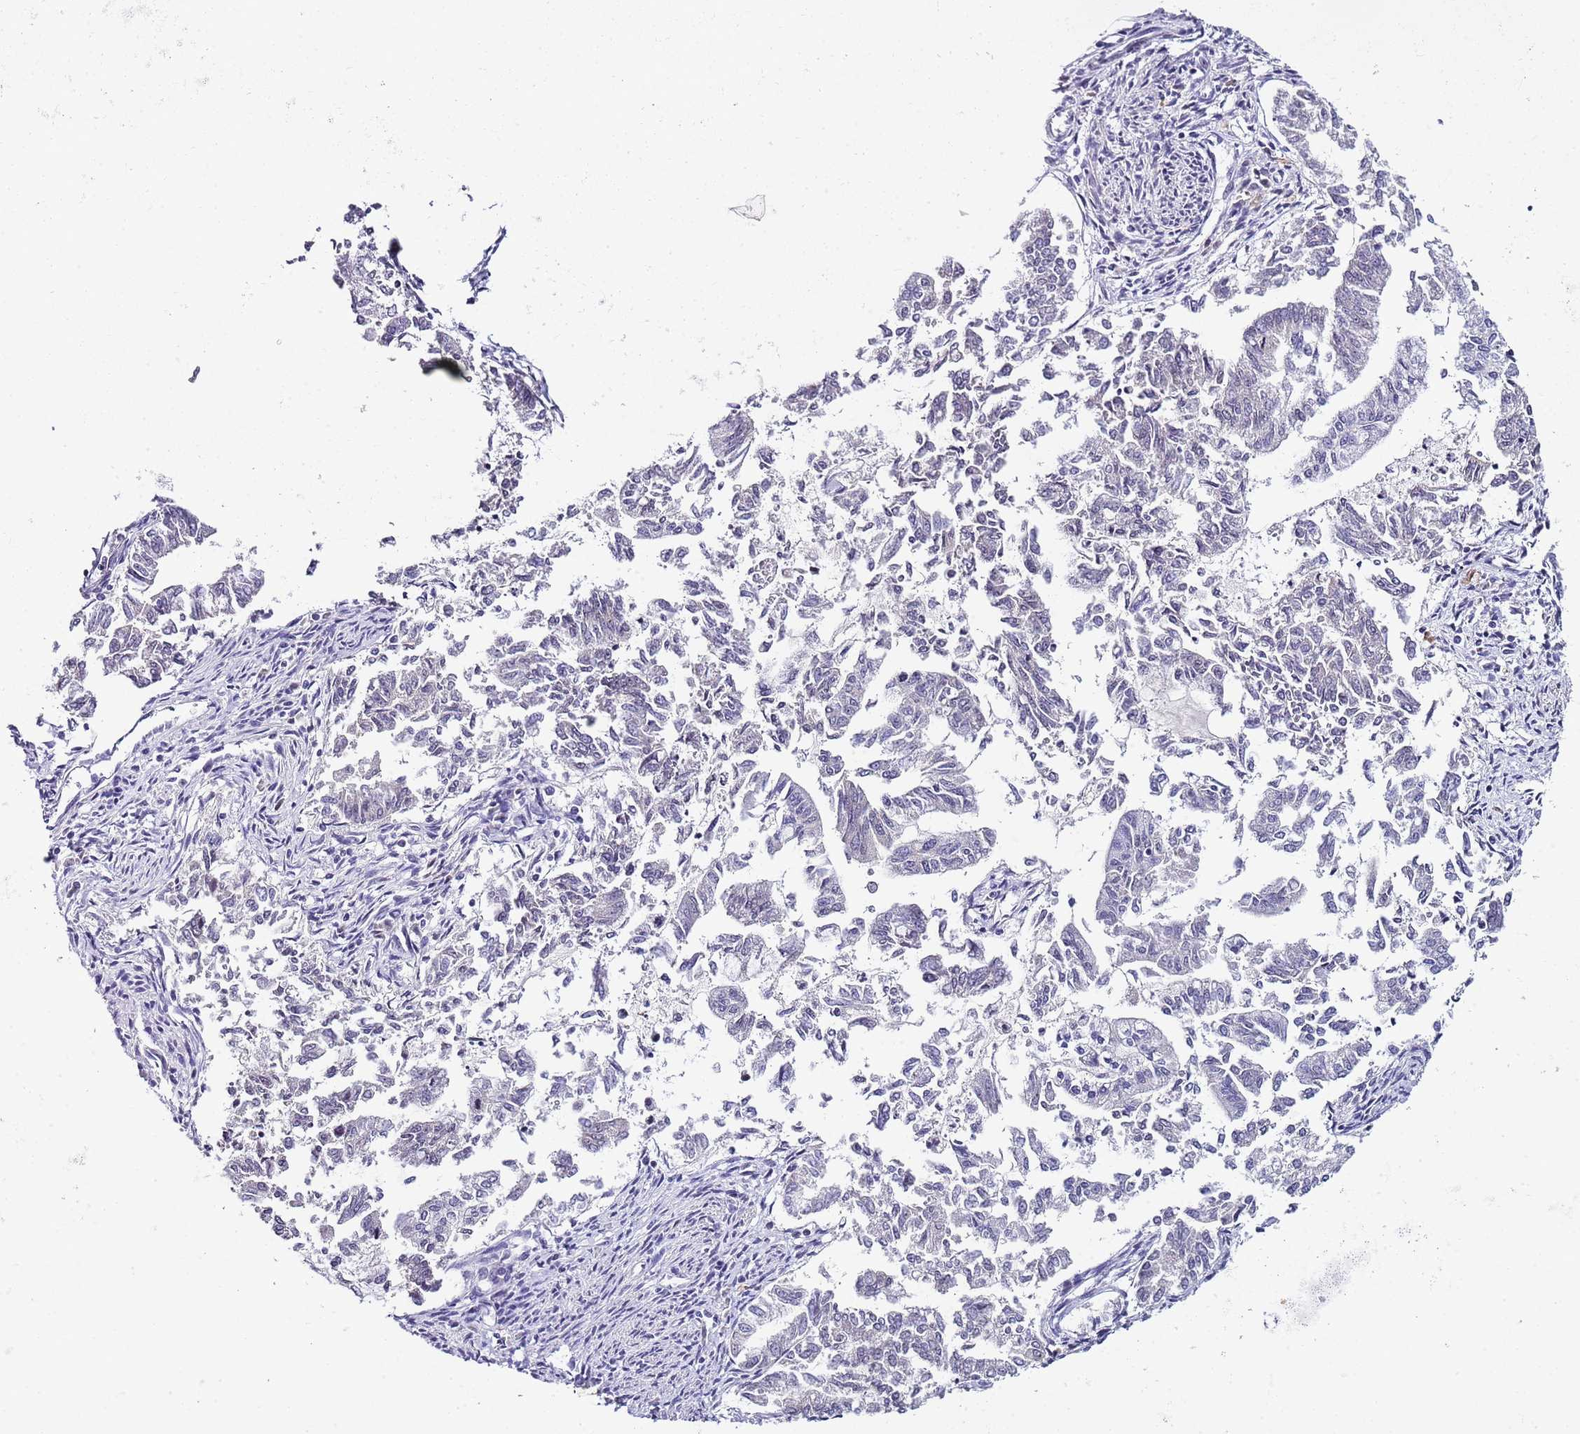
{"staining": {"intensity": "negative", "quantity": "none", "location": "none"}, "tissue": "endometrial cancer", "cell_type": "Tumor cells", "image_type": "cancer", "snomed": [{"axis": "morphology", "description": "Adenocarcinoma, NOS"}, {"axis": "topography", "description": "Endometrium"}], "caption": "An image of human adenocarcinoma (endometrial) is negative for staining in tumor cells. (DAB IHC, high magnification).", "gene": "NOP56", "patient": {"sex": "female", "age": 79}}